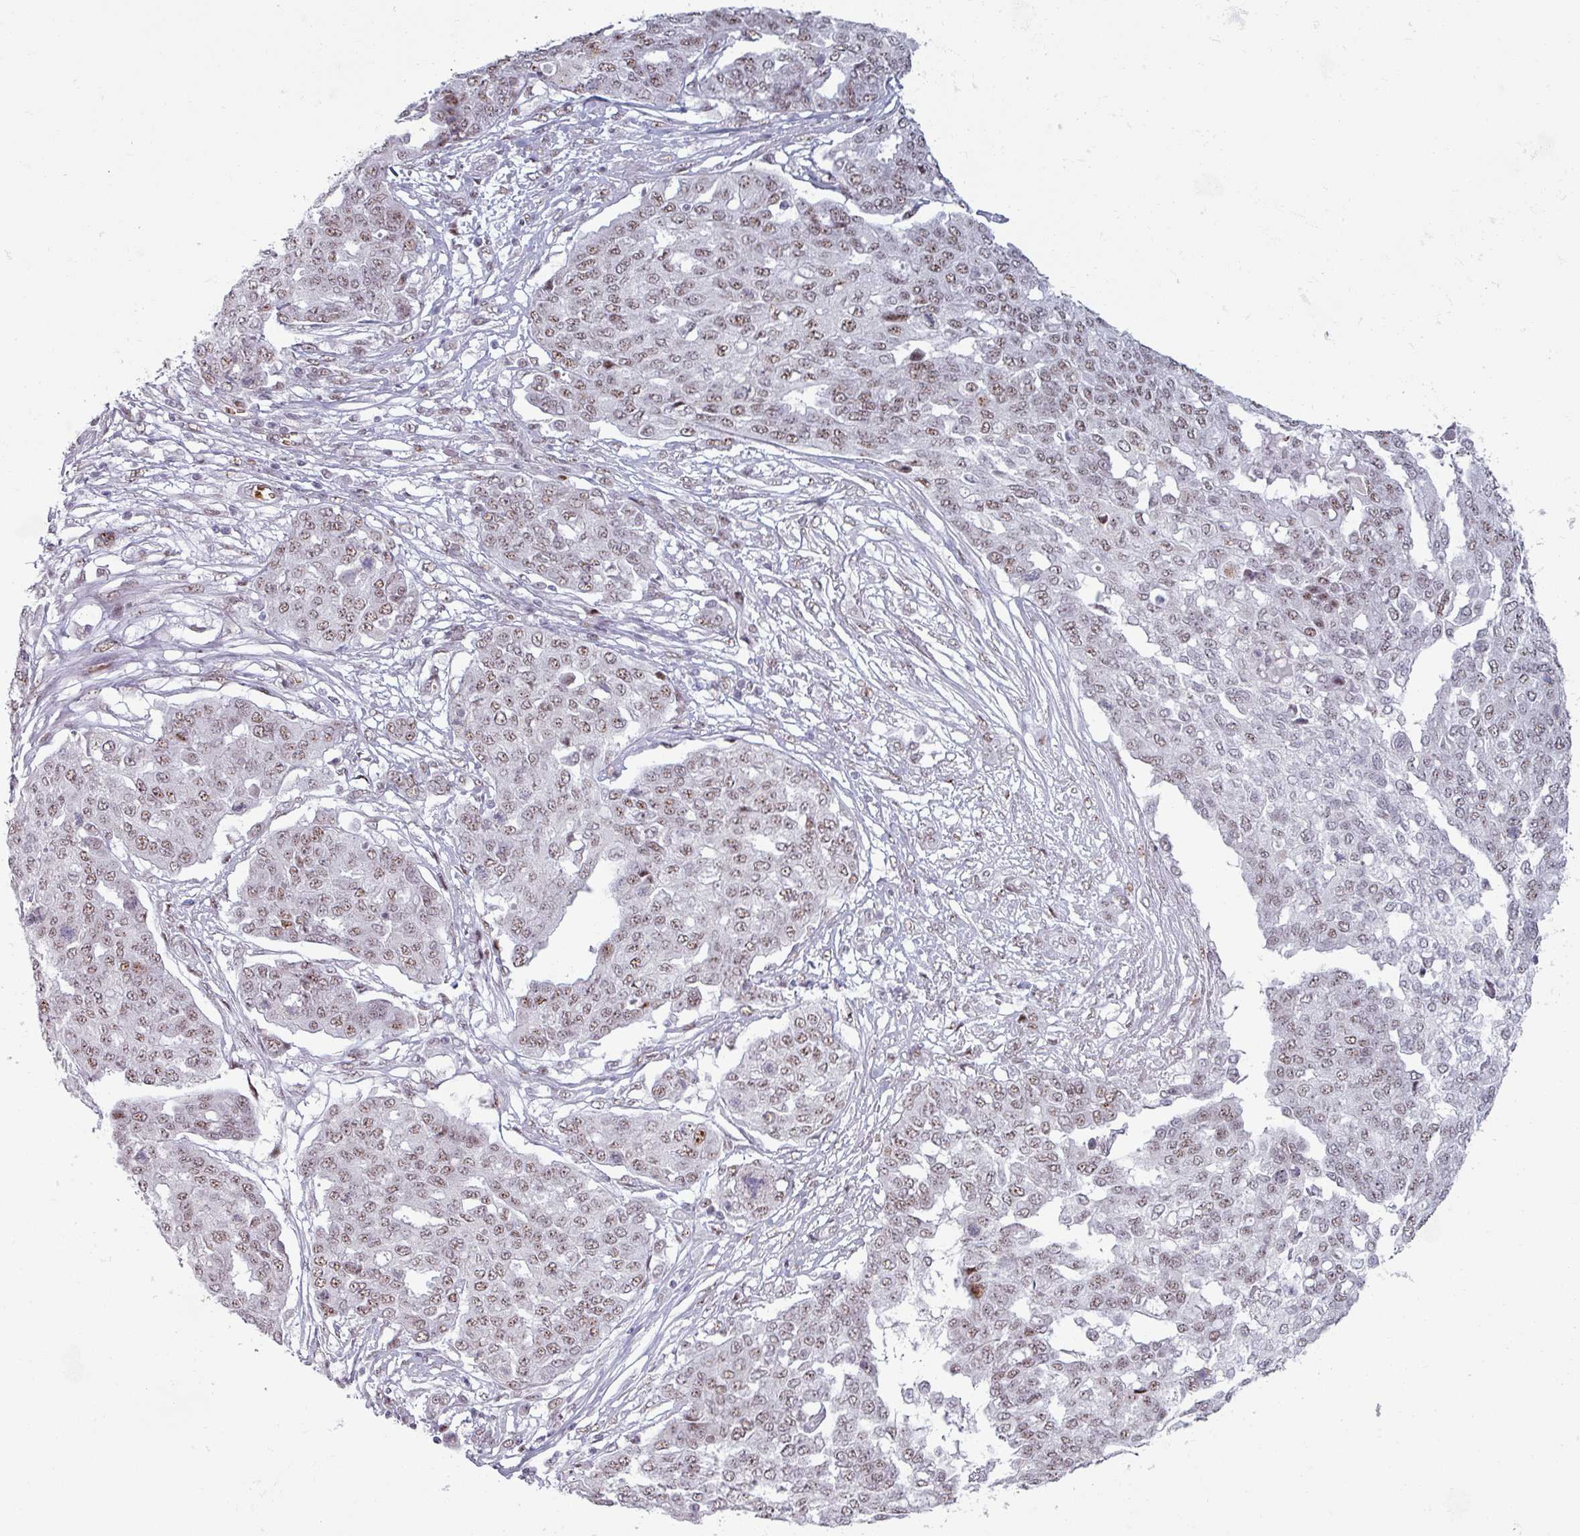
{"staining": {"intensity": "weak", "quantity": ">75%", "location": "nuclear"}, "tissue": "ovarian cancer", "cell_type": "Tumor cells", "image_type": "cancer", "snomed": [{"axis": "morphology", "description": "Cystadenocarcinoma, serous, NOS"}, {"axis": "topography", "description": "Soft tissue"}, {"axis": "topography", "description": "Ovary"}], "caption": "Weak nuclear protein expression is seen in approximately >75% of tumor cells in ovarian cancer (serous cystadenocarcinoma). Nuclei are stained in blue.", "gene": "NCOR1", "patient": {"sex": "female", "age": 57}}